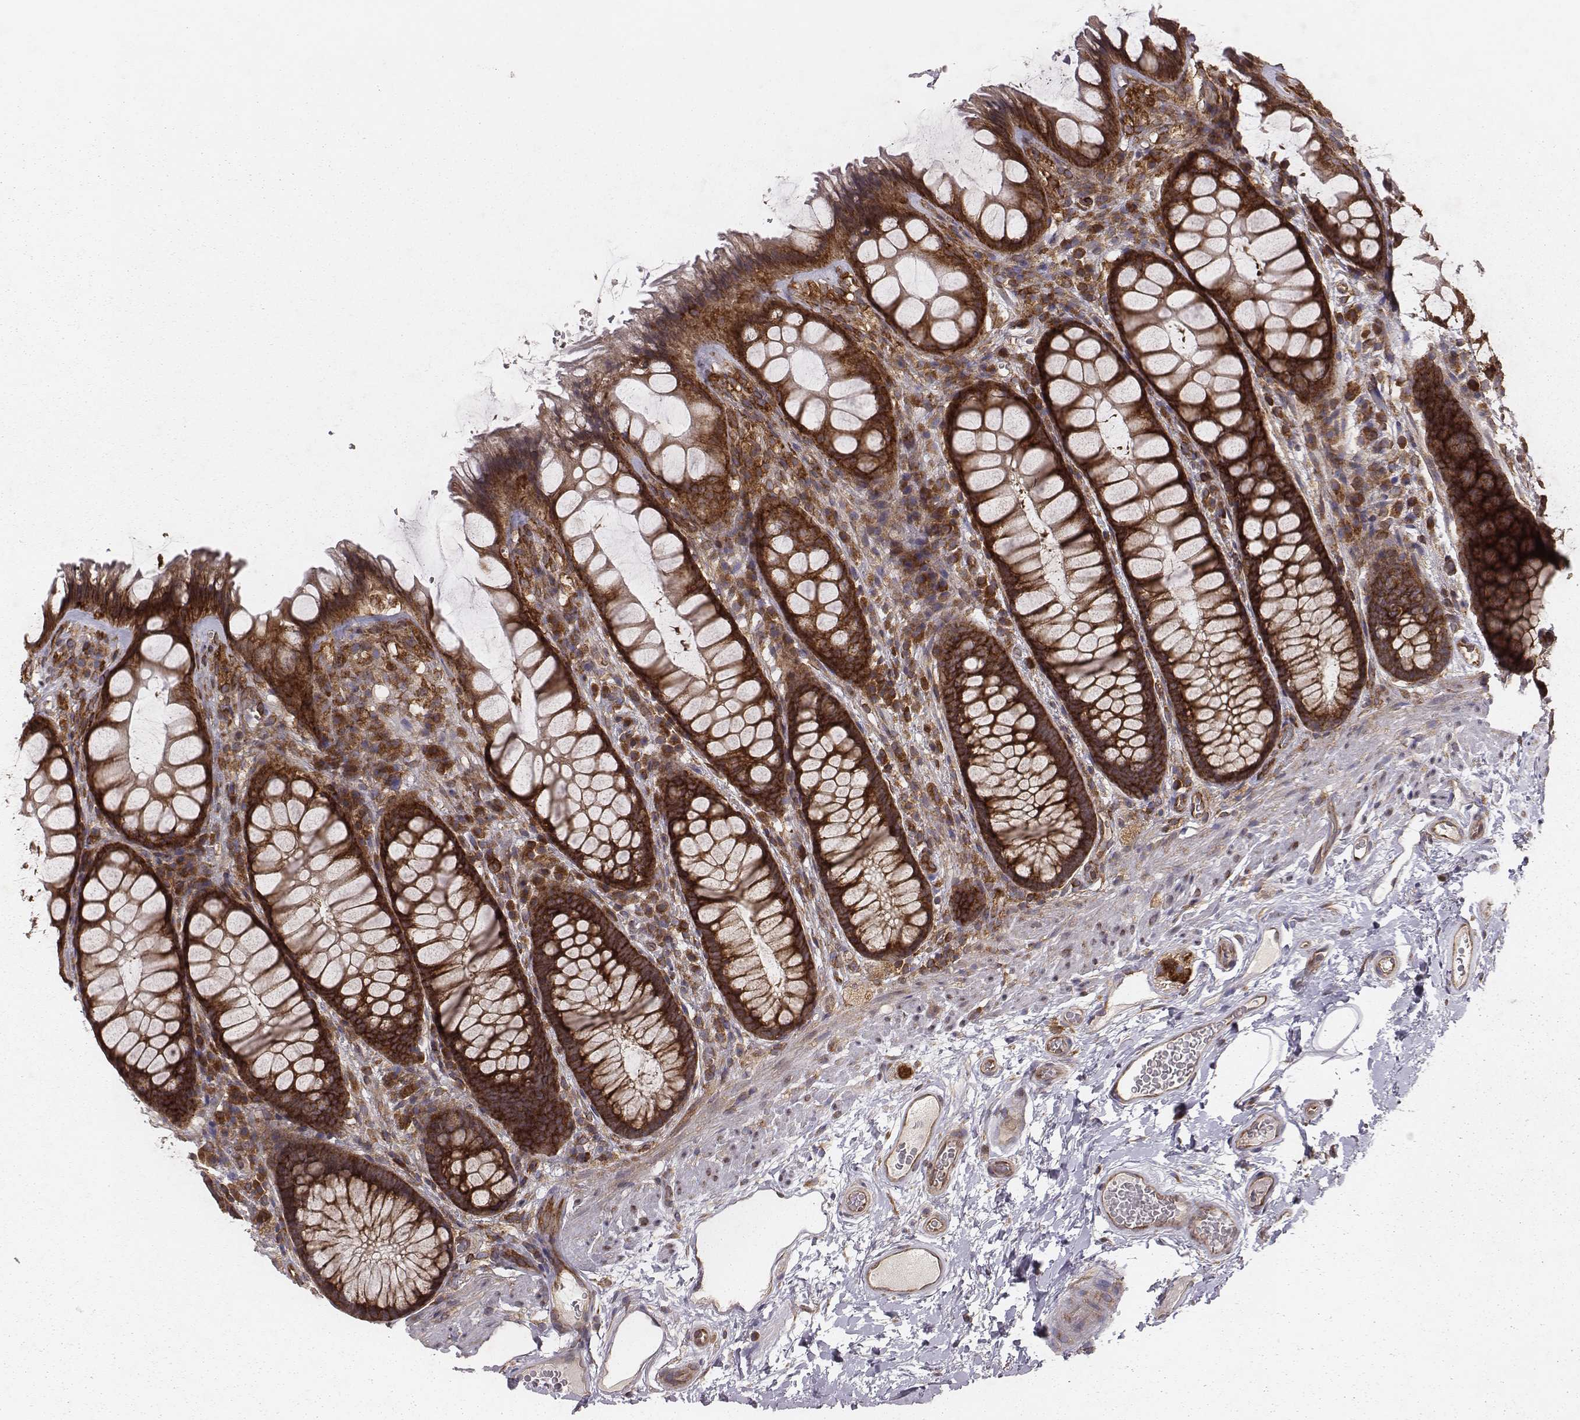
{"staining": {"intensity": "strong", "quantity": ">75%", "location": "cytoplasmic/membranous"}, "tissue": "rectum", "cell_type": "Glandular cells", "image_type": "normal", "snomed": [{"axis": "morphology", "description": "Normal tissue, NOS"}, {"axis": "topography", "description": "Rectum"}], "caption": "The immunohistochemical stain labels strong cytoplasmic/membranous staining in glandular cells of benign rectum.", "gene": "TXLNA", "patient": {"sex": "female", "age": 62}}